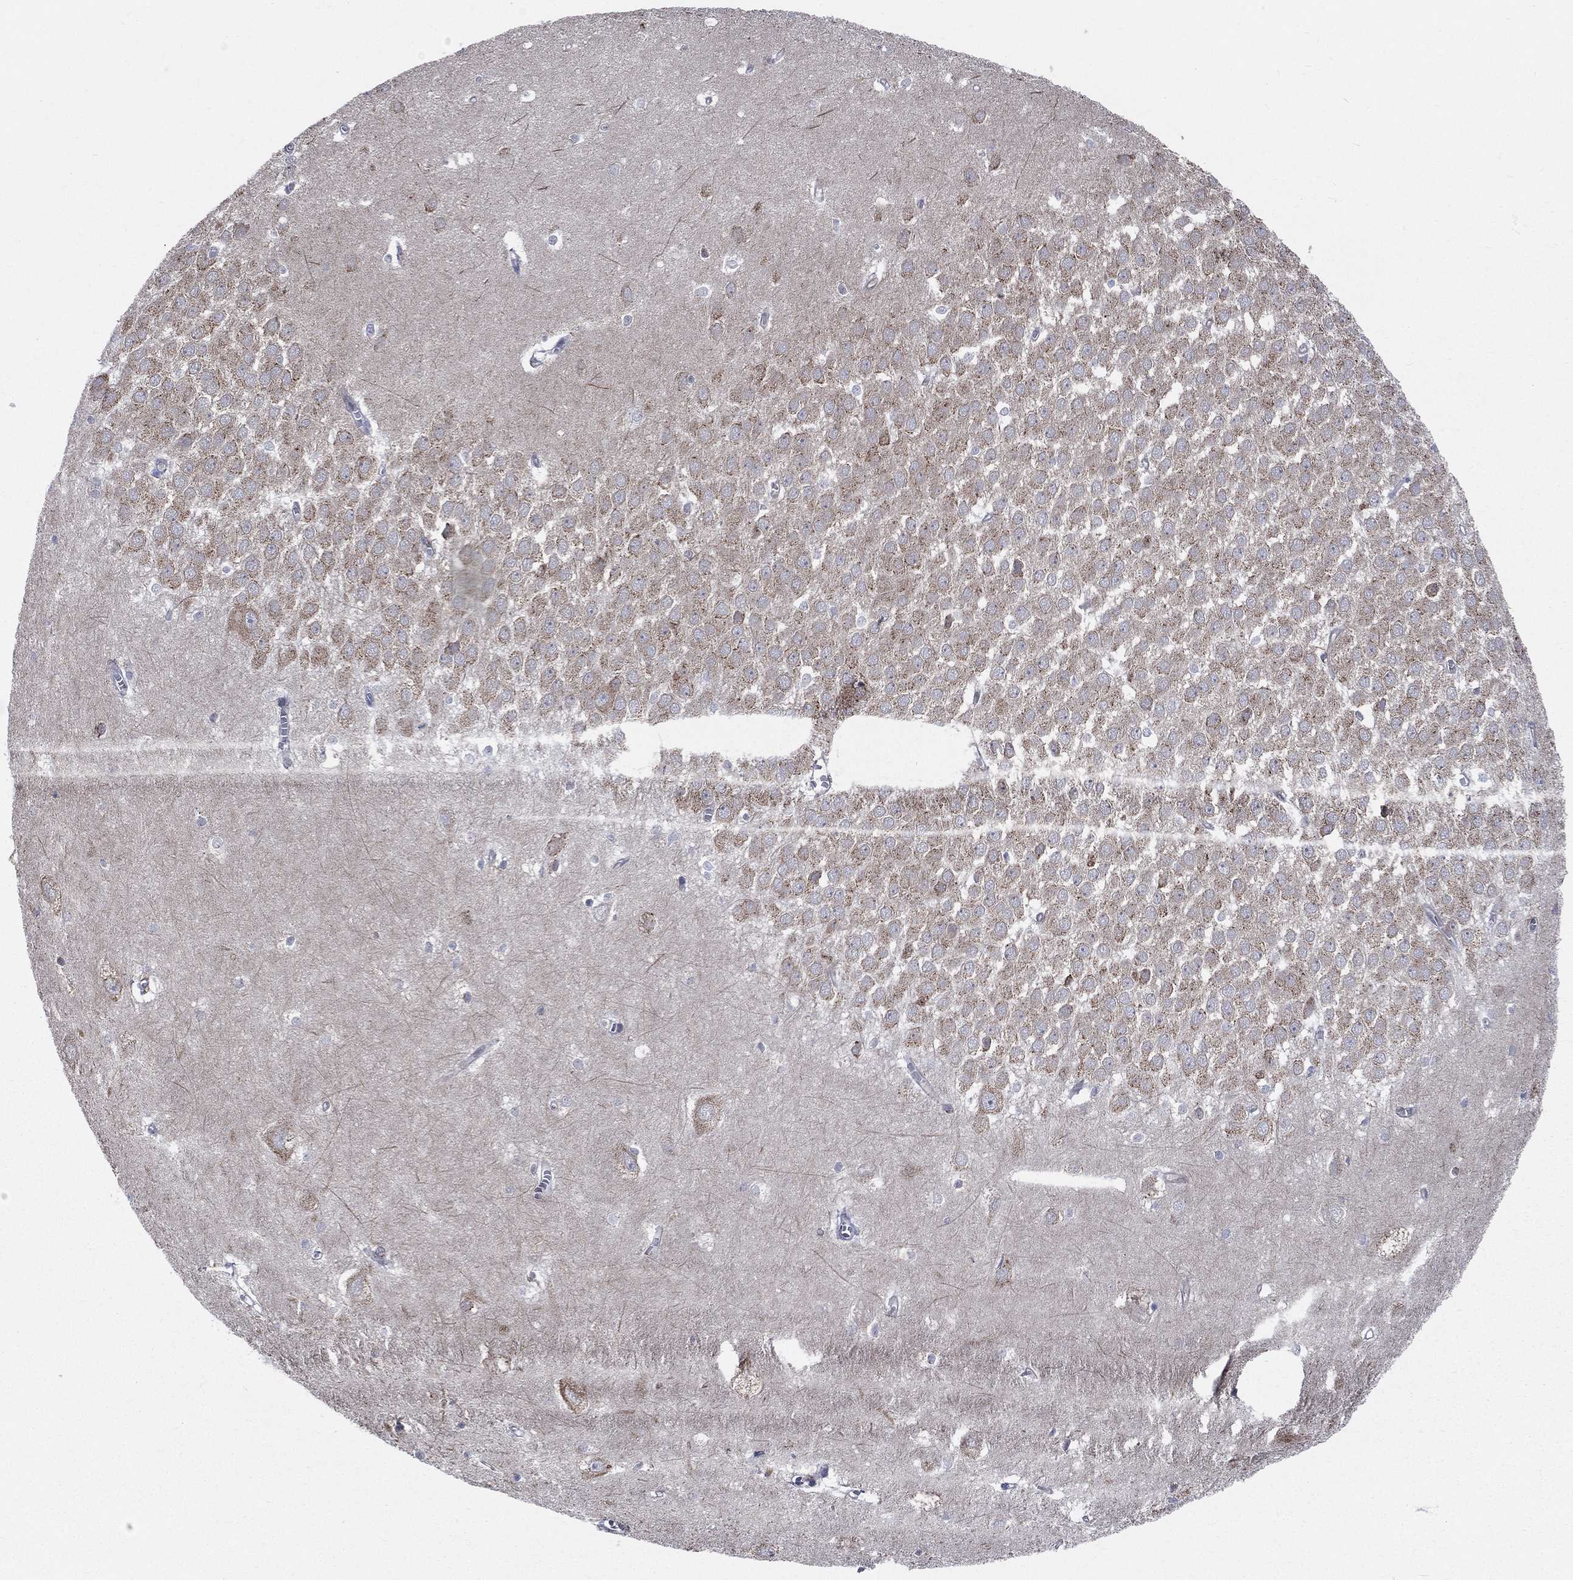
{"staining": {"intensity": "negative", "quantity": "none", "location": "none"}, "tissue": "hippocampus", "cell_type": "Glial cells", "image_type": "normal", "snomed": [{"axis": "morphology", "description": "Normal tissue, NOS"}, {"axis": "topography", "description": "Hippocampus"}], "caption": "High magnification brightfield microscopy of benign hippocampus stained with DAB (3,3'-diaminobenzidine) (brown) and counterstained with hematoxylin (blue): glial cells show no significant staining. (DAB (3,3'-diaminobenzidine) immunohistochemistry visualized using brightfield microscopy, high magnification).", "gene": "CCDC159", "patient": {"sex": "female", "age": 64}}